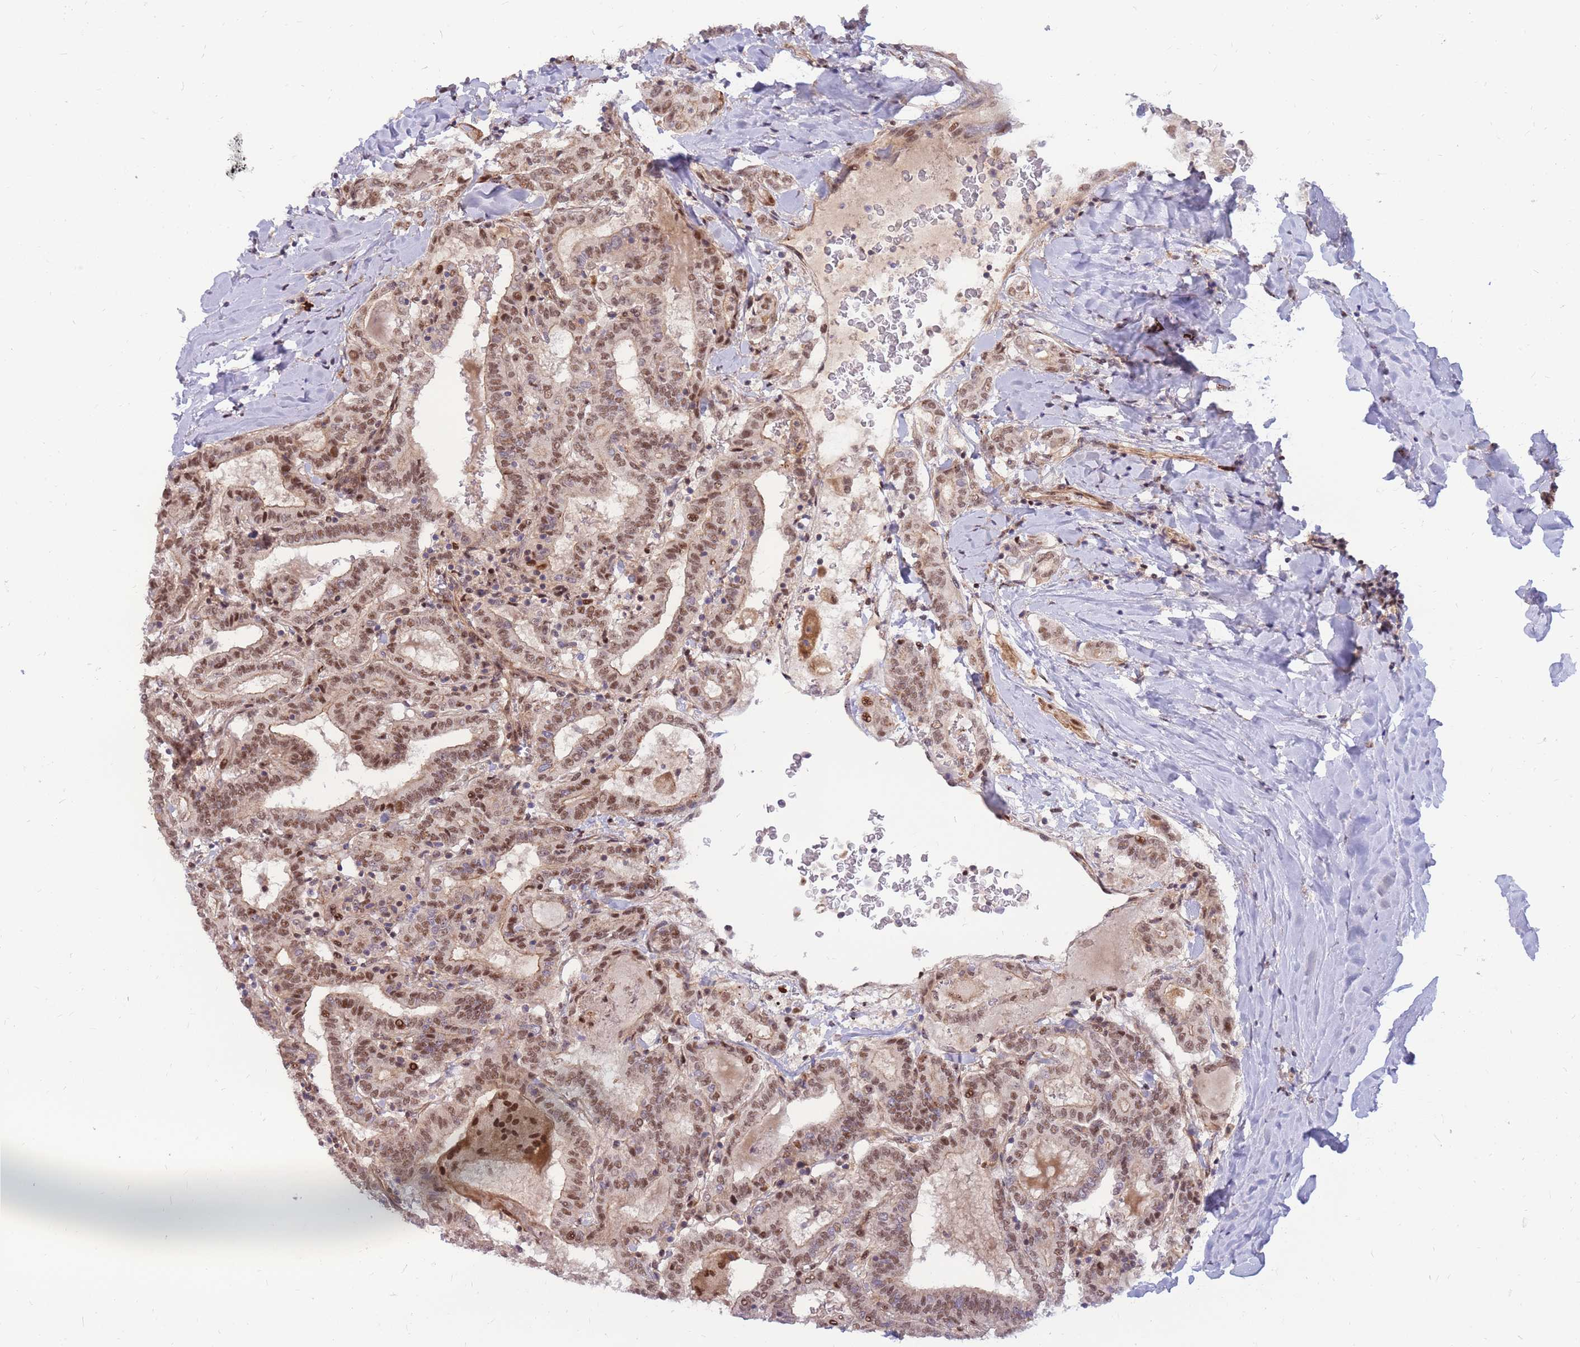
{"staining": {"intensity": "moderate", "quantity": ">75%", "location": "nuclear"}, "tissue": "thyroid cancer", "cell_type": "Tumor cells", "image_type": "cancer", "snomed": [{"axis": "morphology", "description": "Papillary adenocarcinoma, NOS"}, {"axis": "topography", "description": "Thyroid gland"}], "caption": "Thyroid cancer (papillary adenocarcinoma) tissue shows moderate nuclear staining in approximately >75% of tumor cells", "gene": "ERICH6B", "patient": {"sex": "female", "age": 72}}